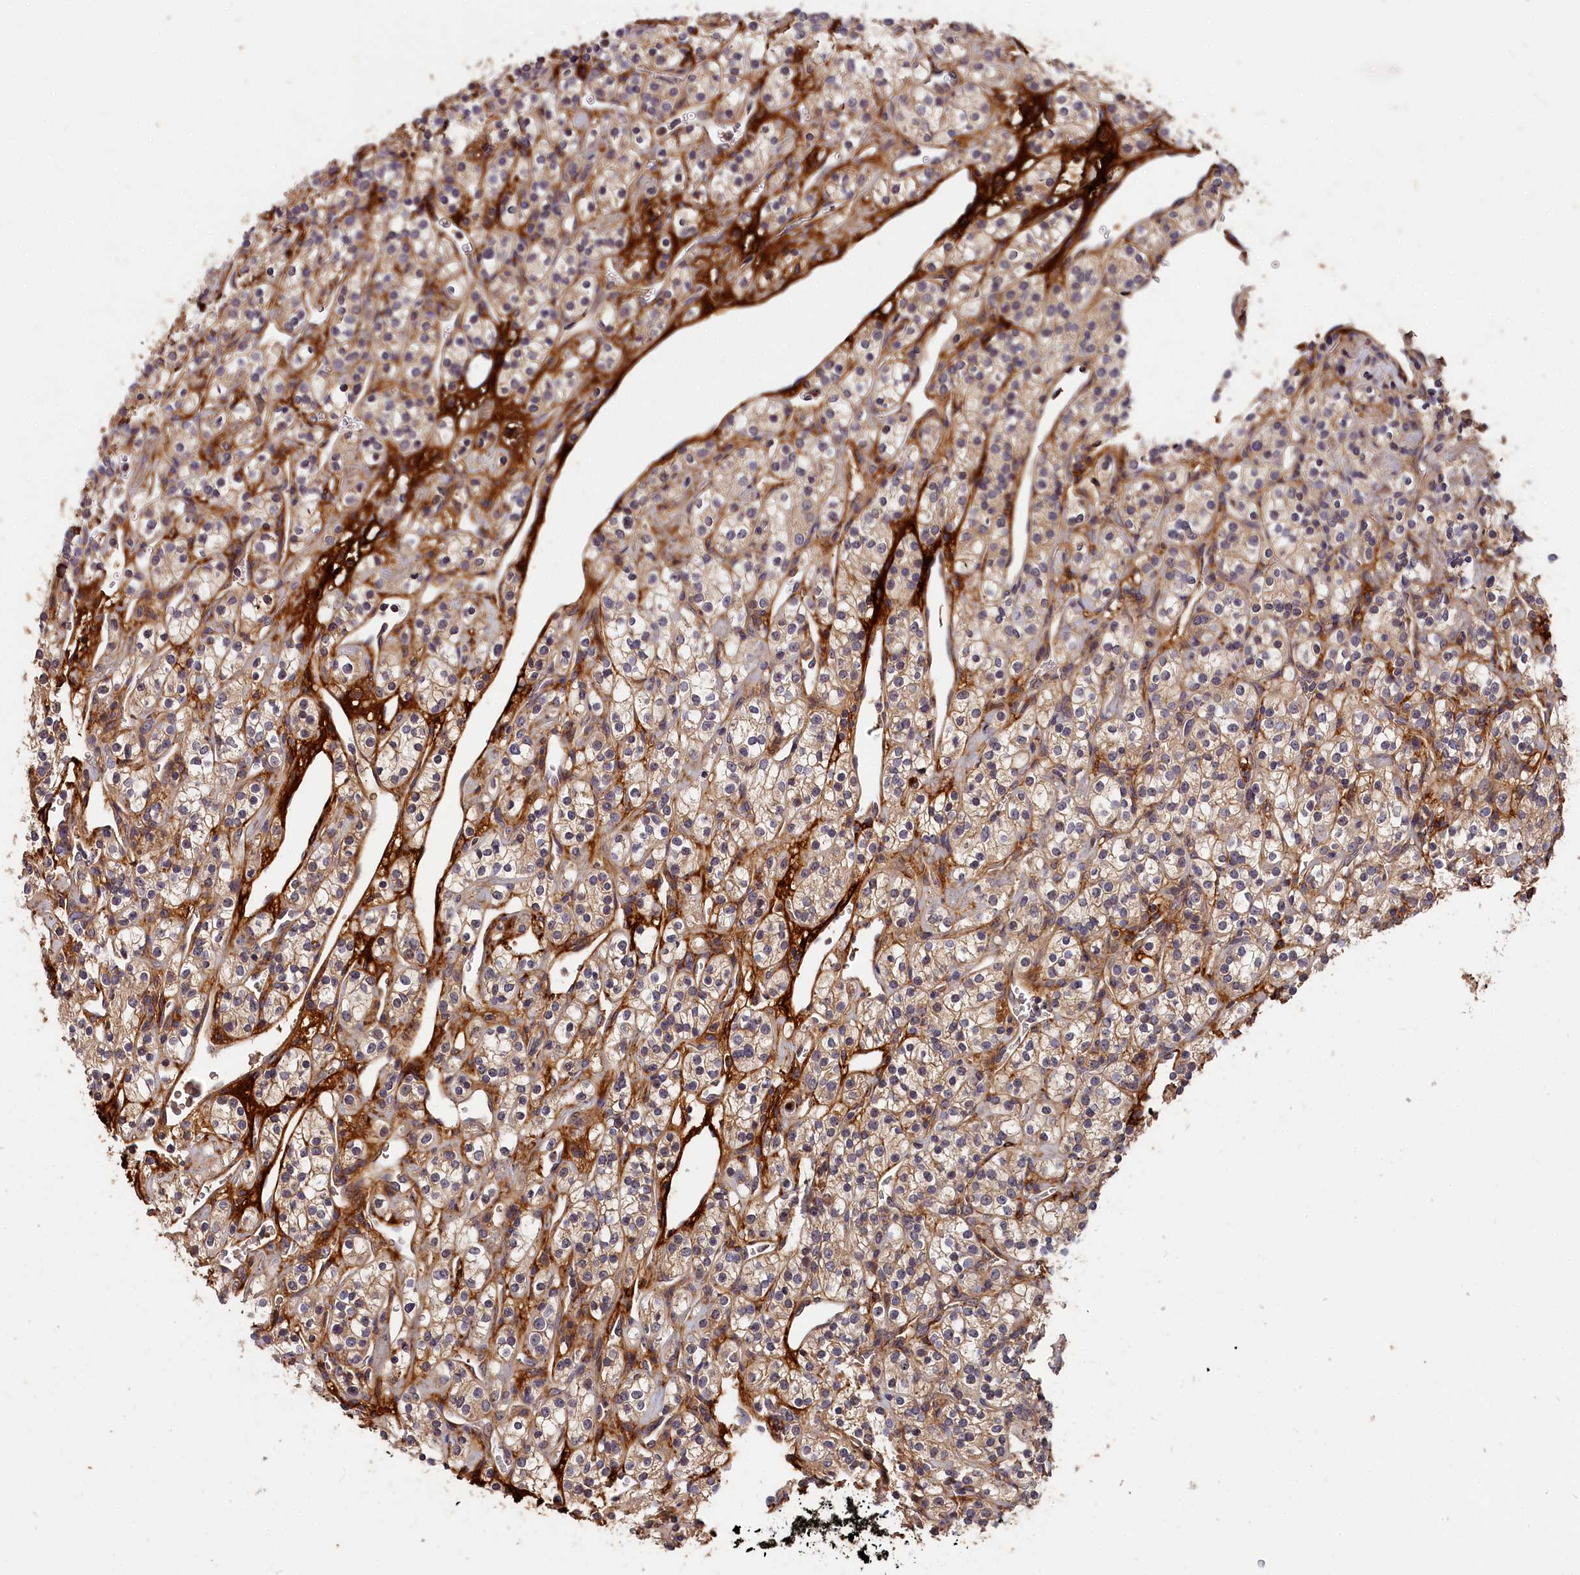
{"staining": {"intensity": "strong", "quantity": "25%-75%", "location": "cytoplasmic/membranous"}, "tissue": "renal cancer", "cell_type": "Tumor cells", "image_type": "cancer", "snomed": [{"axis": "morphology", "description": "Adenocarcinoma, NOS"}, {"axis": "topography", "description": "Kidney"}], "caption": "Protein expression analysis of renal cancer reveals strong cytoplasmic/membranous expression in approximately 25%-75% of tumor cells. (Stains: DAB in brown, nuclei in blue, Microscopy: brightfield microscopy at high magnification).", "gene": "ITIH1", "patient": {"sex": "male", "age": 77}}